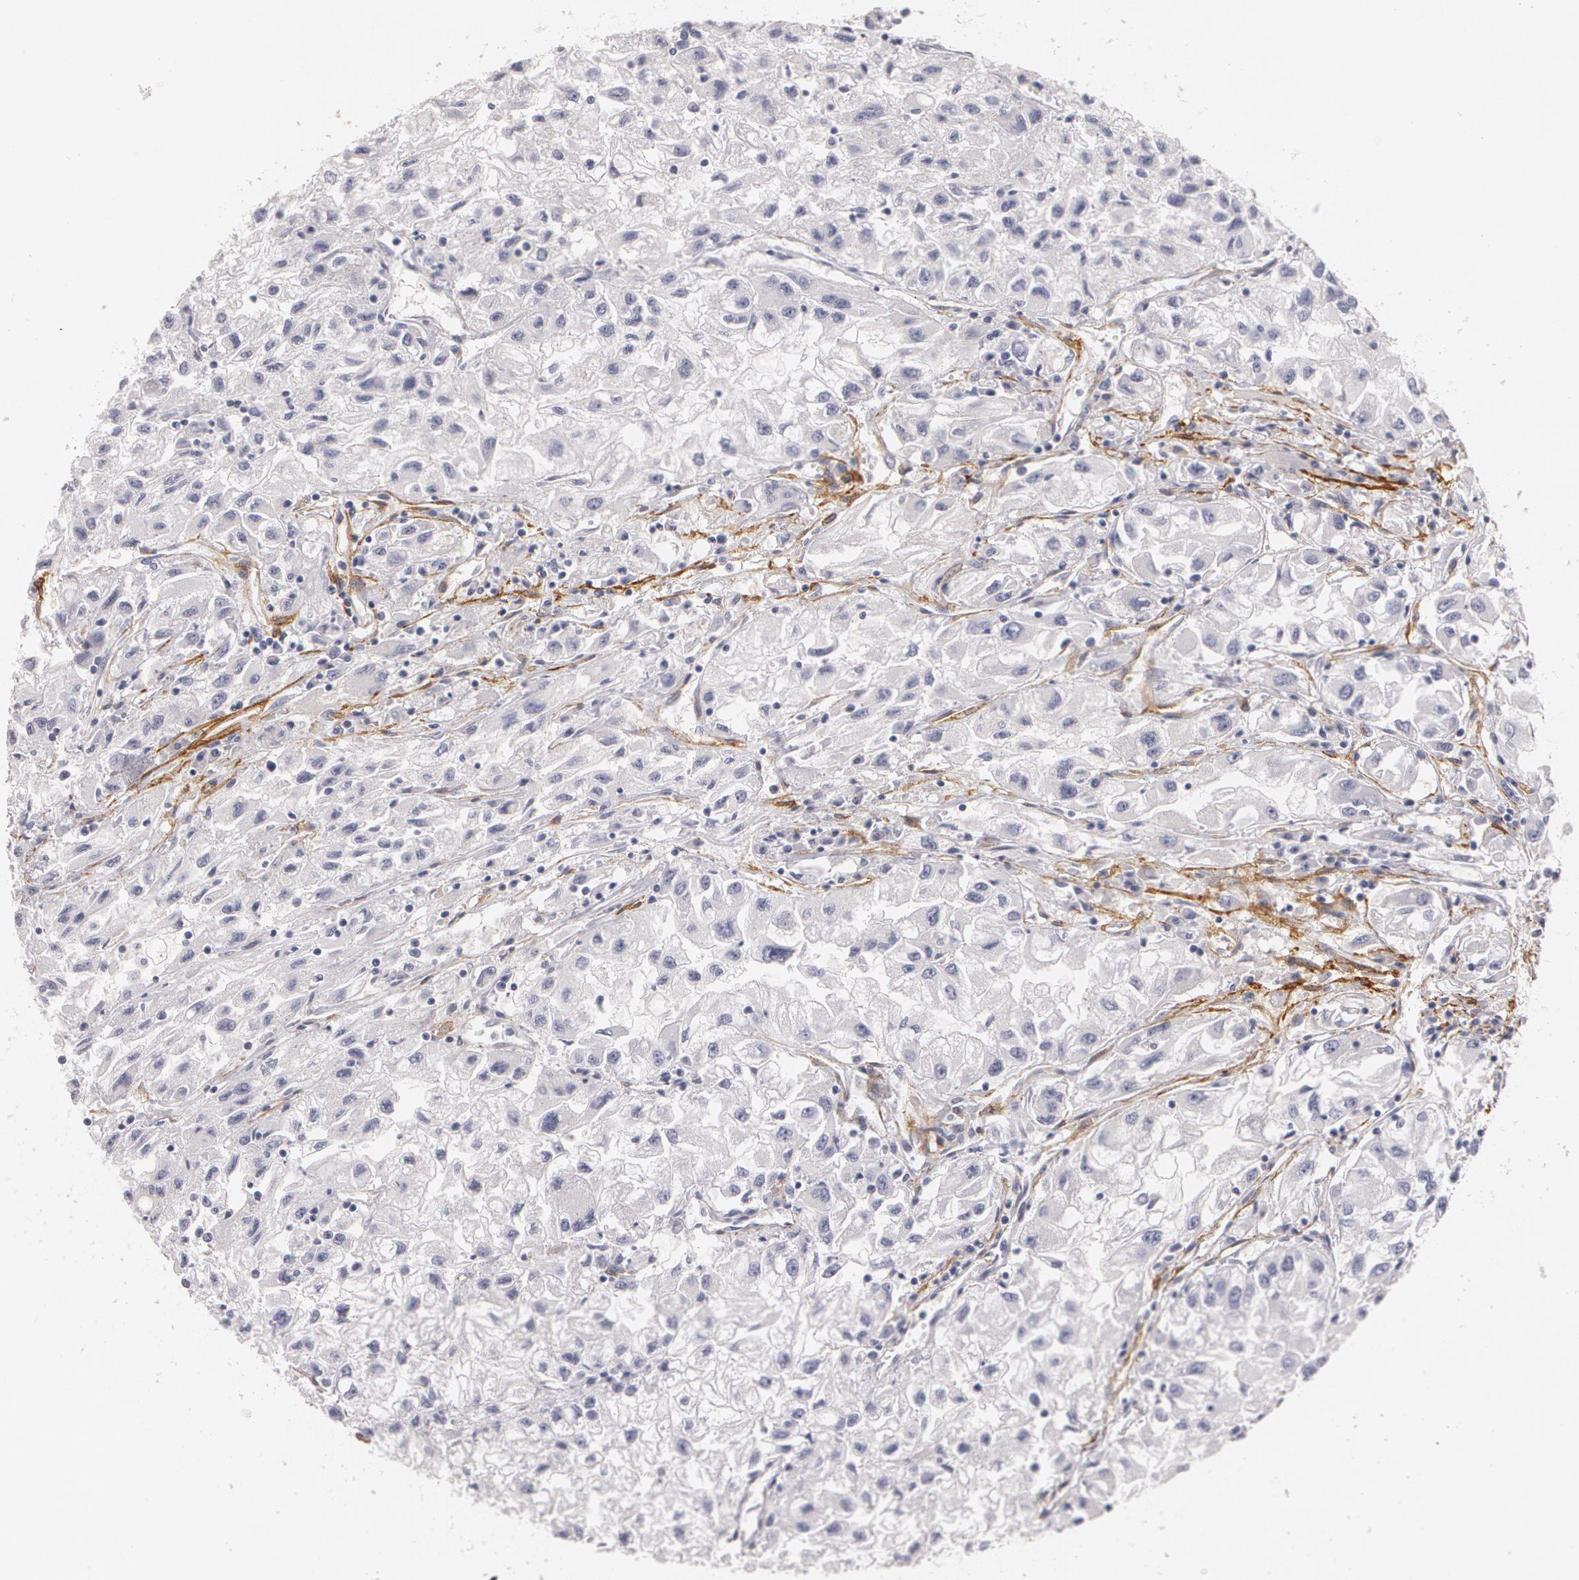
{"staining": {"intensity": "weak", "quantity": "<25%", "location": "cytoplasmic/membranous"}, "tissue": "renal cancer", "cell_type": "Tumor cells", "image_type": "cancer", "snomed": [{"axis": "morphology", "description": "Adenocarcinoma, NOS"}, {"axis": "topography", "description": "Kidney"}], "caption": "A photomicrograph of renal cancer stained for a protein reveals no brown staining in tumor cells. Brightfield microscopy of immunohistochemistry (IHC) stained with DAB (3,3'-diaminobenzidine) (brown) and hematoxylin (blue), captured at high magnification.", "gene": "NGFR", "patient": {"sex": "male", "age": 59}}